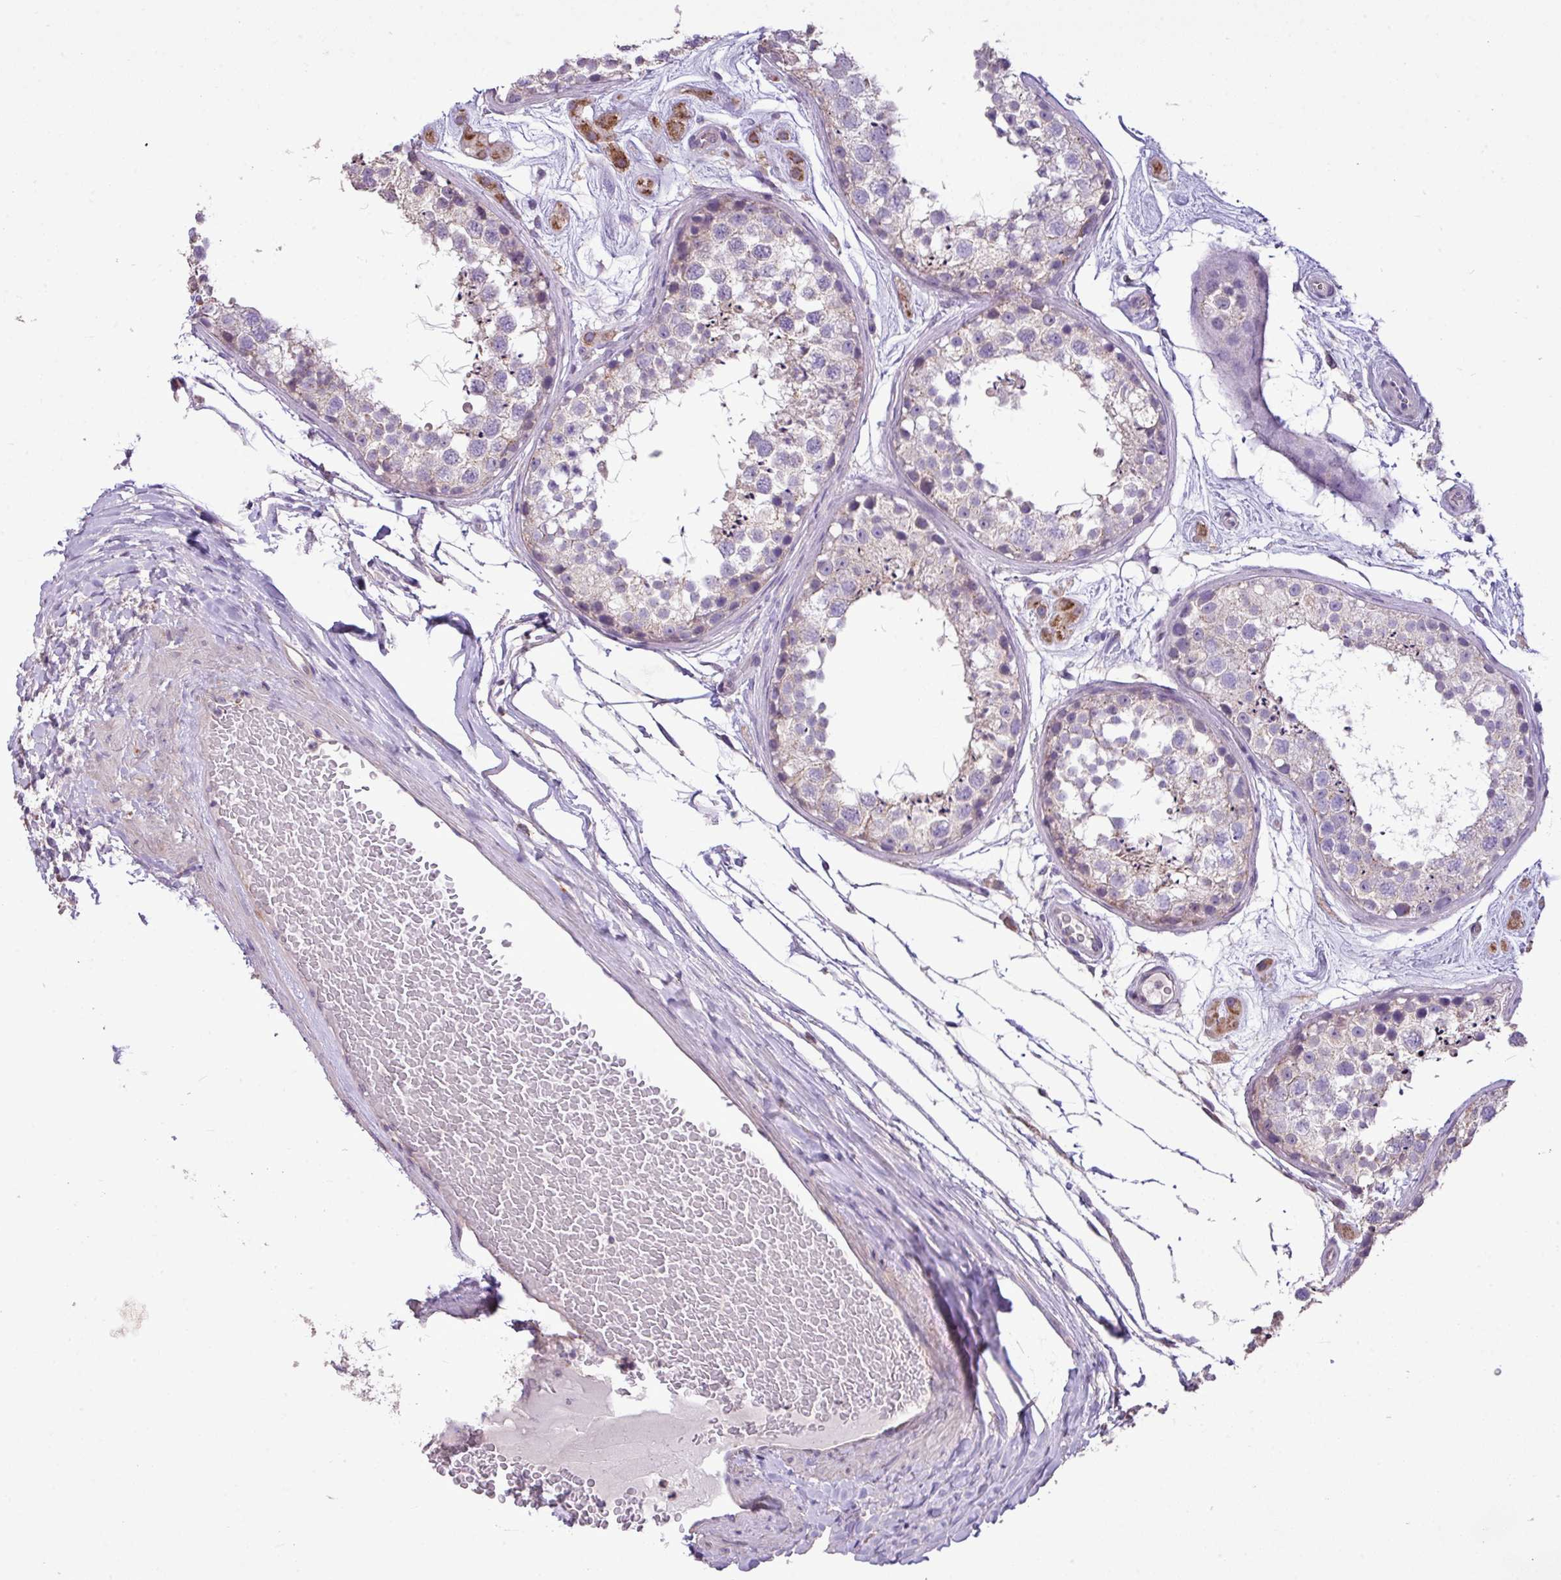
{"staining": {"intensity": "negative", "quantity": "none", "location": "none"}, "tissue": "testis", "cell_type": "Cells in seminiferous ducts", "image_type": "normal", "snomed": [{"axis": "morphology", "description": "Normal tissue, NOS"}, {"axis": "topography", "description": "Testis"}], "caption": "Cells in seminiferous ducts are negative for brown protein staining in benign testis. (DAB immunohistochemistry, high magnification).", "gene": "ALDH2", "patient": {"sex": "male", "age": 25}}